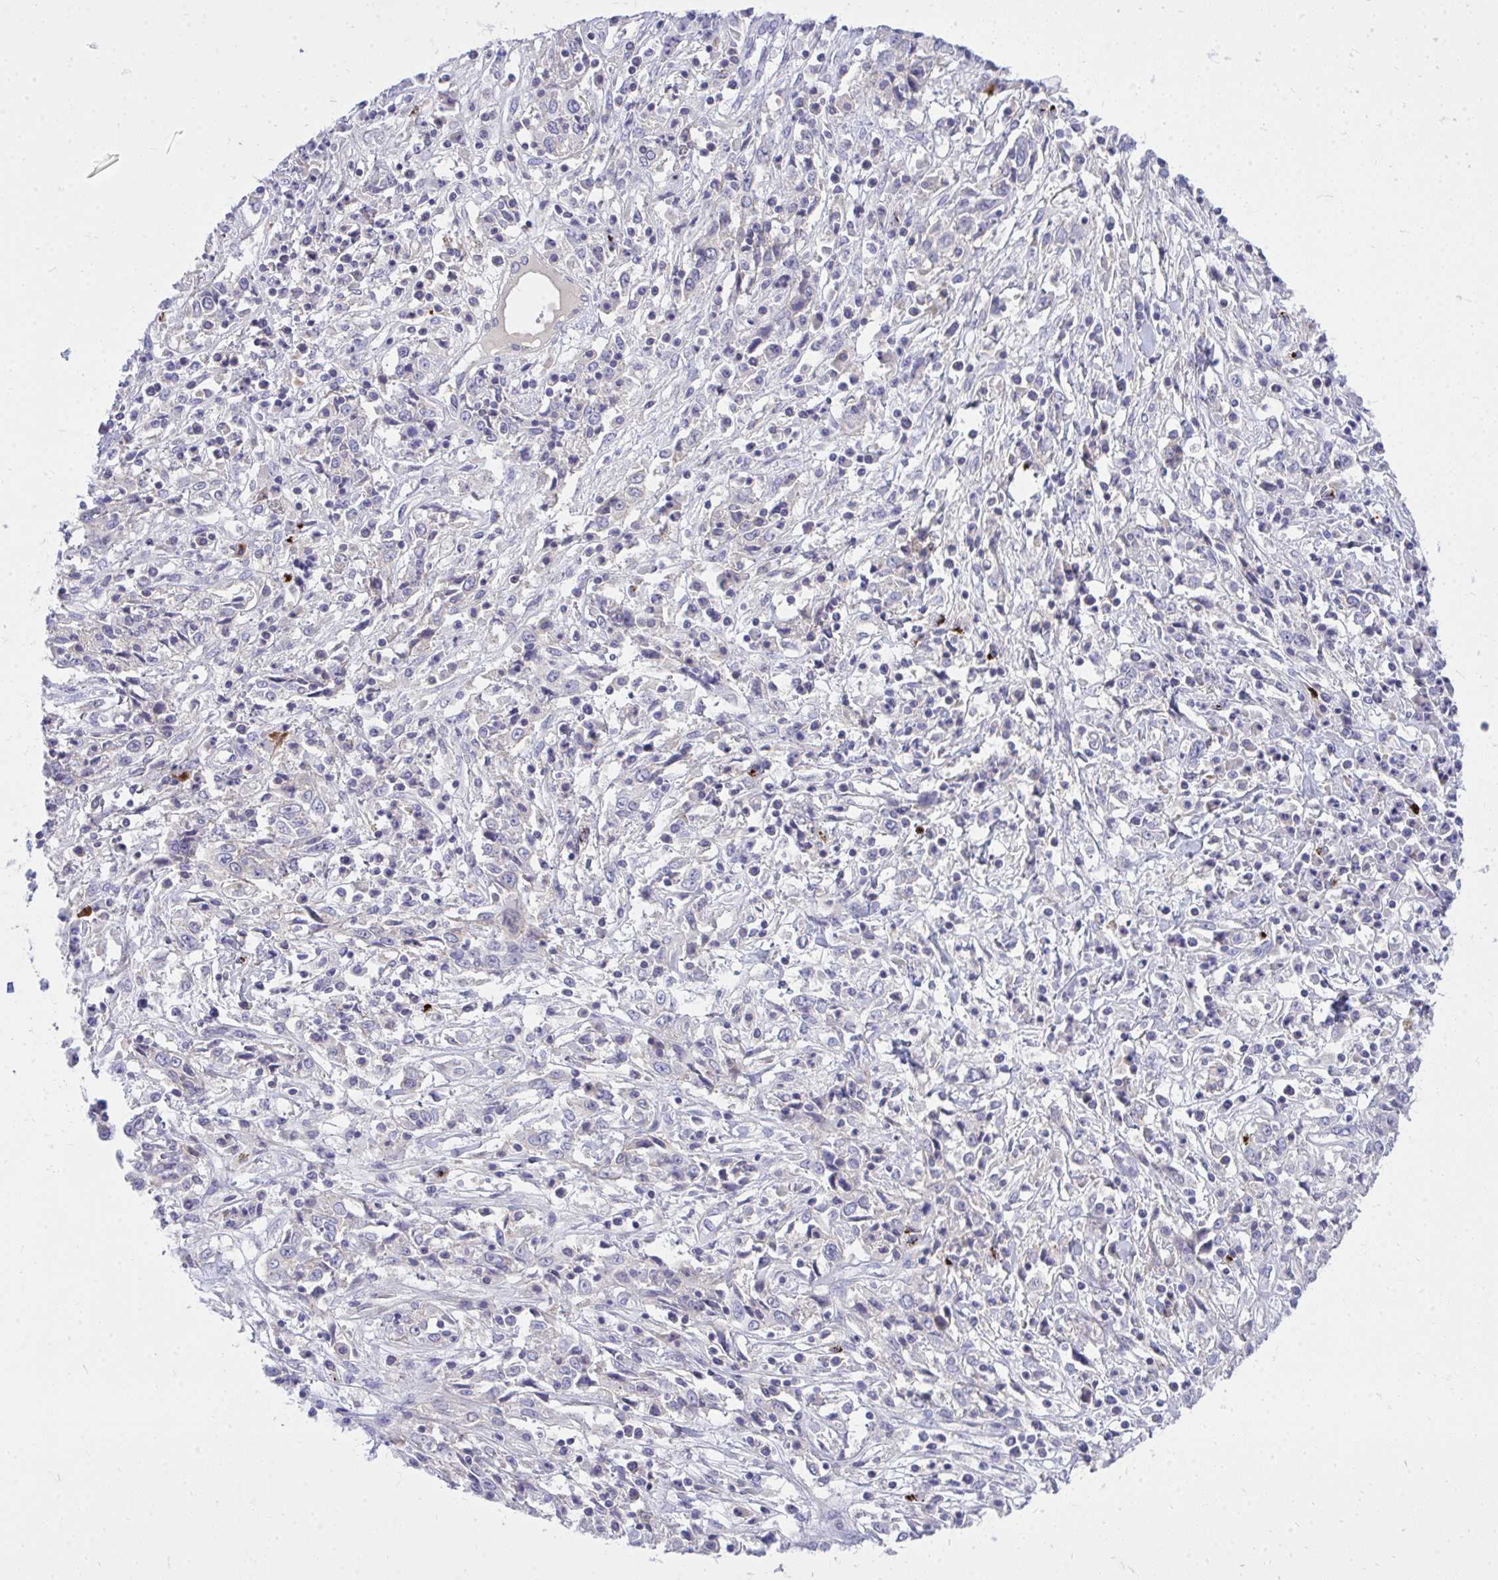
{"staining": {"intensity": "negative", "quantity": "none", "location": "none"}, "tissue": "cervical cancer", "cell_type": "Tumor cells", "image_type": "cancer", "snomed": [{"axis": "morphology", "description": "Adenocarcinoma, NOS"}, {"axis": "topography", "description": "Cervix"}], "caption": "Immunohistochemistry image of neoplastic tissue: human cervical adenocarcinoma stained with DAB (3,3'-diaminobenzidine) shows no significant protein staining in tumor cells. Nuclei are stained in blue.", "gene": "TP53I11", "patient": {"sex": "female", "age": 40}}